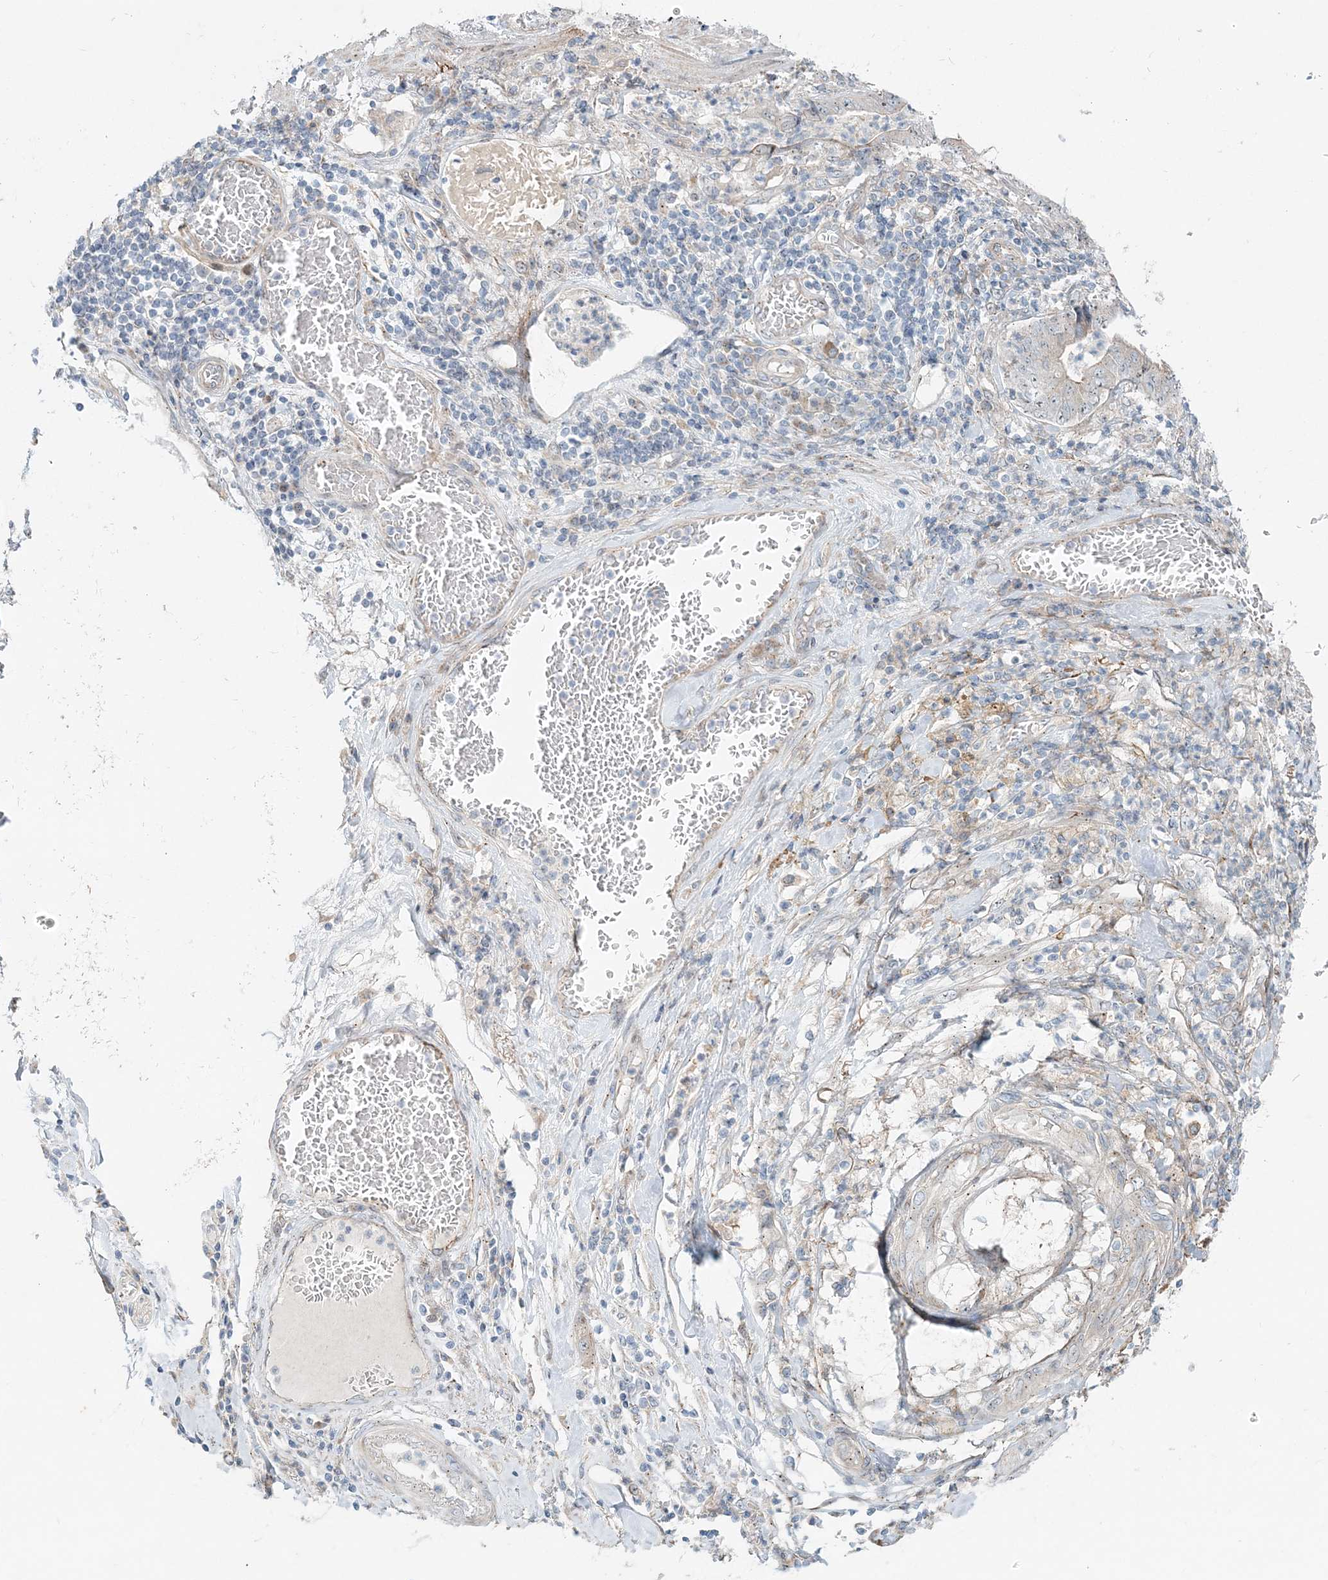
{"staining": {"intensity": "negative", "quantity": "none", "location": "none"}, "tissue": "stomach cancer", "cell_type": "Tumor cells", "image_type": "cancer", "snomed": [{"axis": "morphology", "description": "Adenocarcinoma, NOS"}, {"axis": "topography", "description": "Stomach"}], "caption": "High power microscopy micrograph of an IHC image of adenocarcinoma (stomach), revealing no significant expression in tumor cells.", "gene": "CXXC5", "patient": {"sex": "female", "age": 73}}